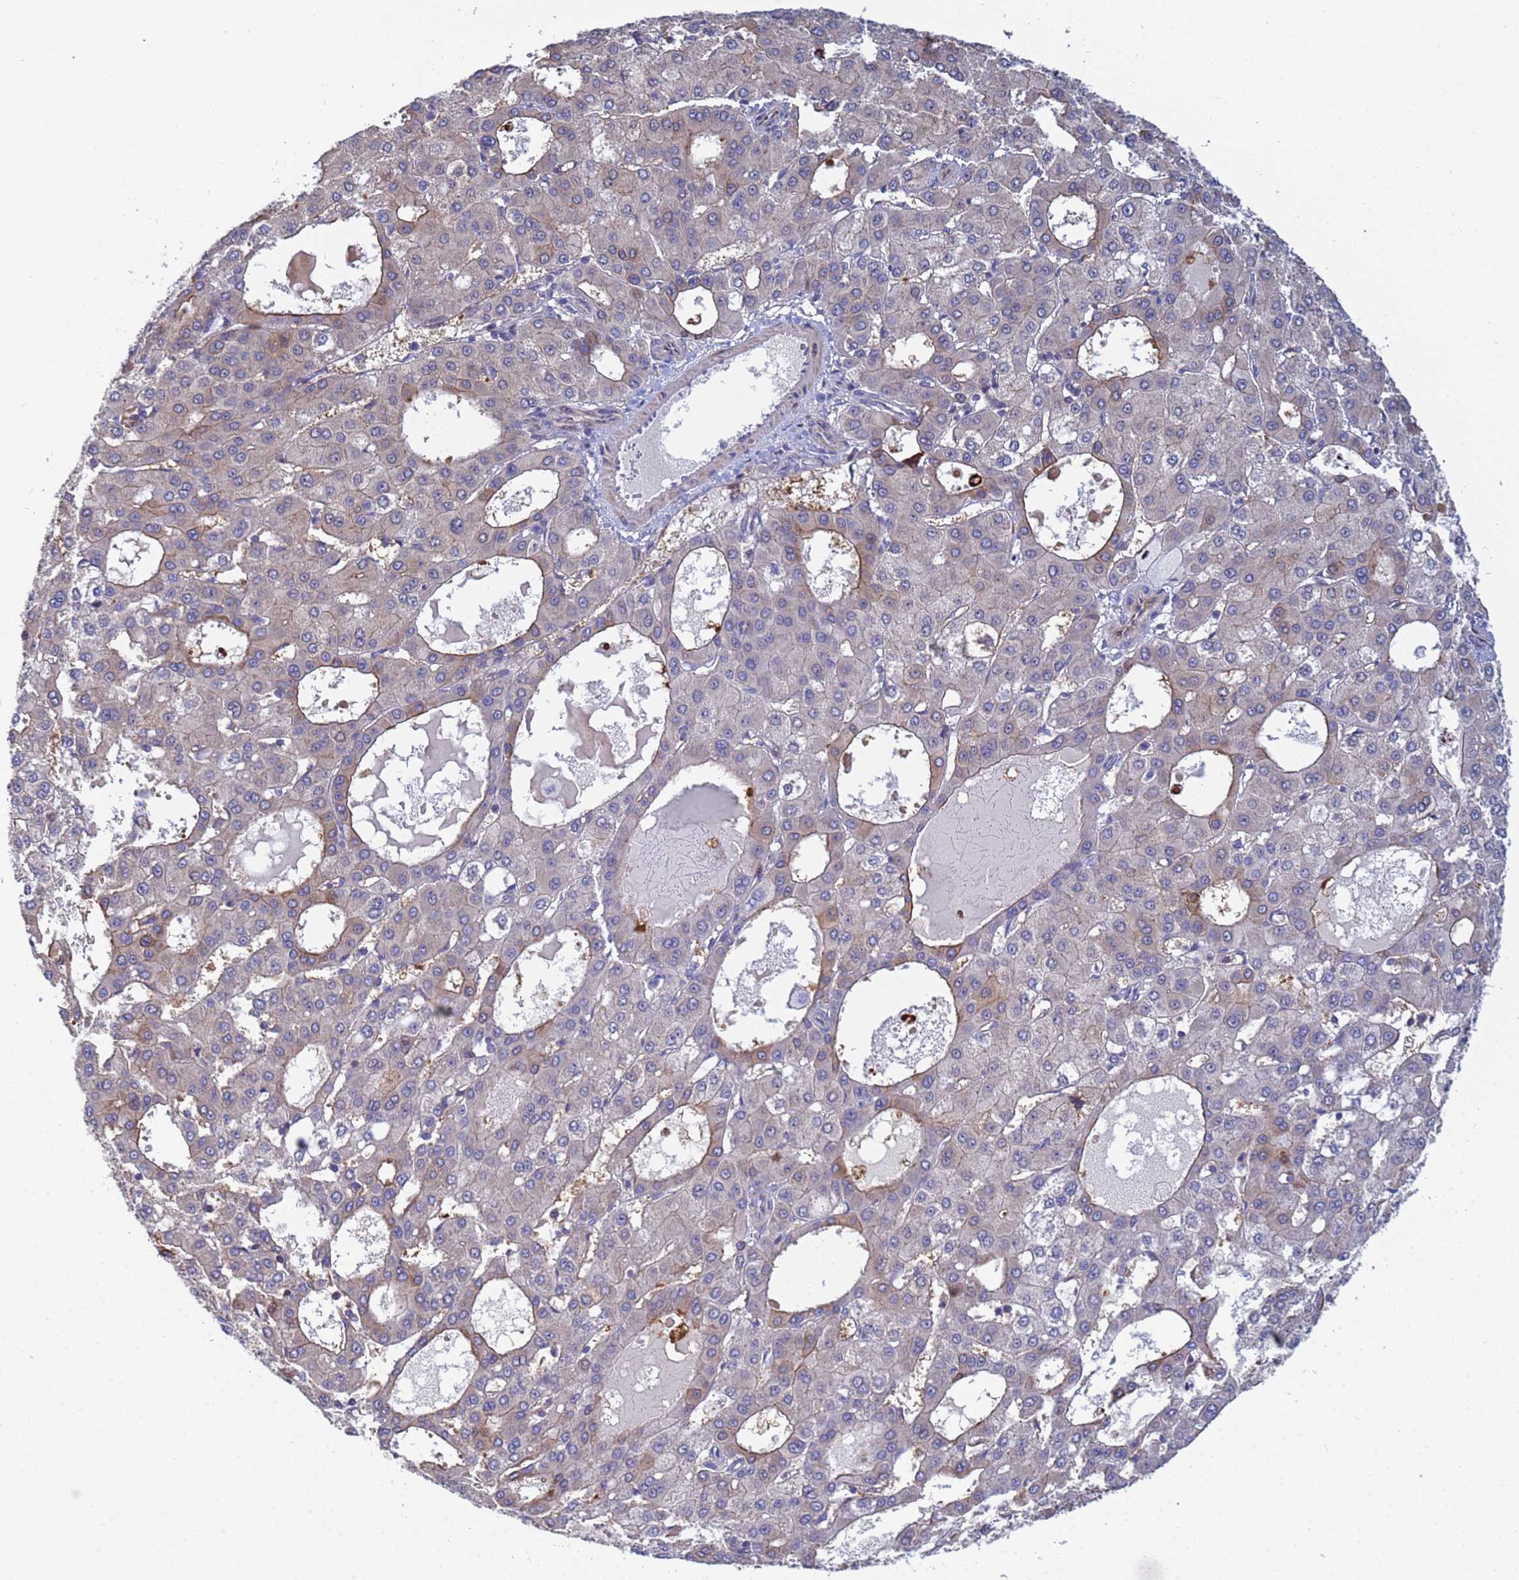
{"staining": {"intensity": "moderate", "quantity": "<25%", "location": "cytoplasmic/membranous"}, "tissue": "liver cancer", "cell_type": "Tumor cells", "image_type": "cancer", "snomed": [{"axis": "morphology", "description": "Carcinoma, Hepatocellular, NOS"}, {"axis": "topography", "description": "Liver"}], "caption": "Moderate cytoplasmic/membranous protein positivity is present in approximately <25% of tumor cells in liver cancer. (DAB (3,3'-diaminobenzidine) IHC with brightfield microscopy, high magnification).", "gene": "PPP6R1", "patient": {"sex": "male", "age": 47}}